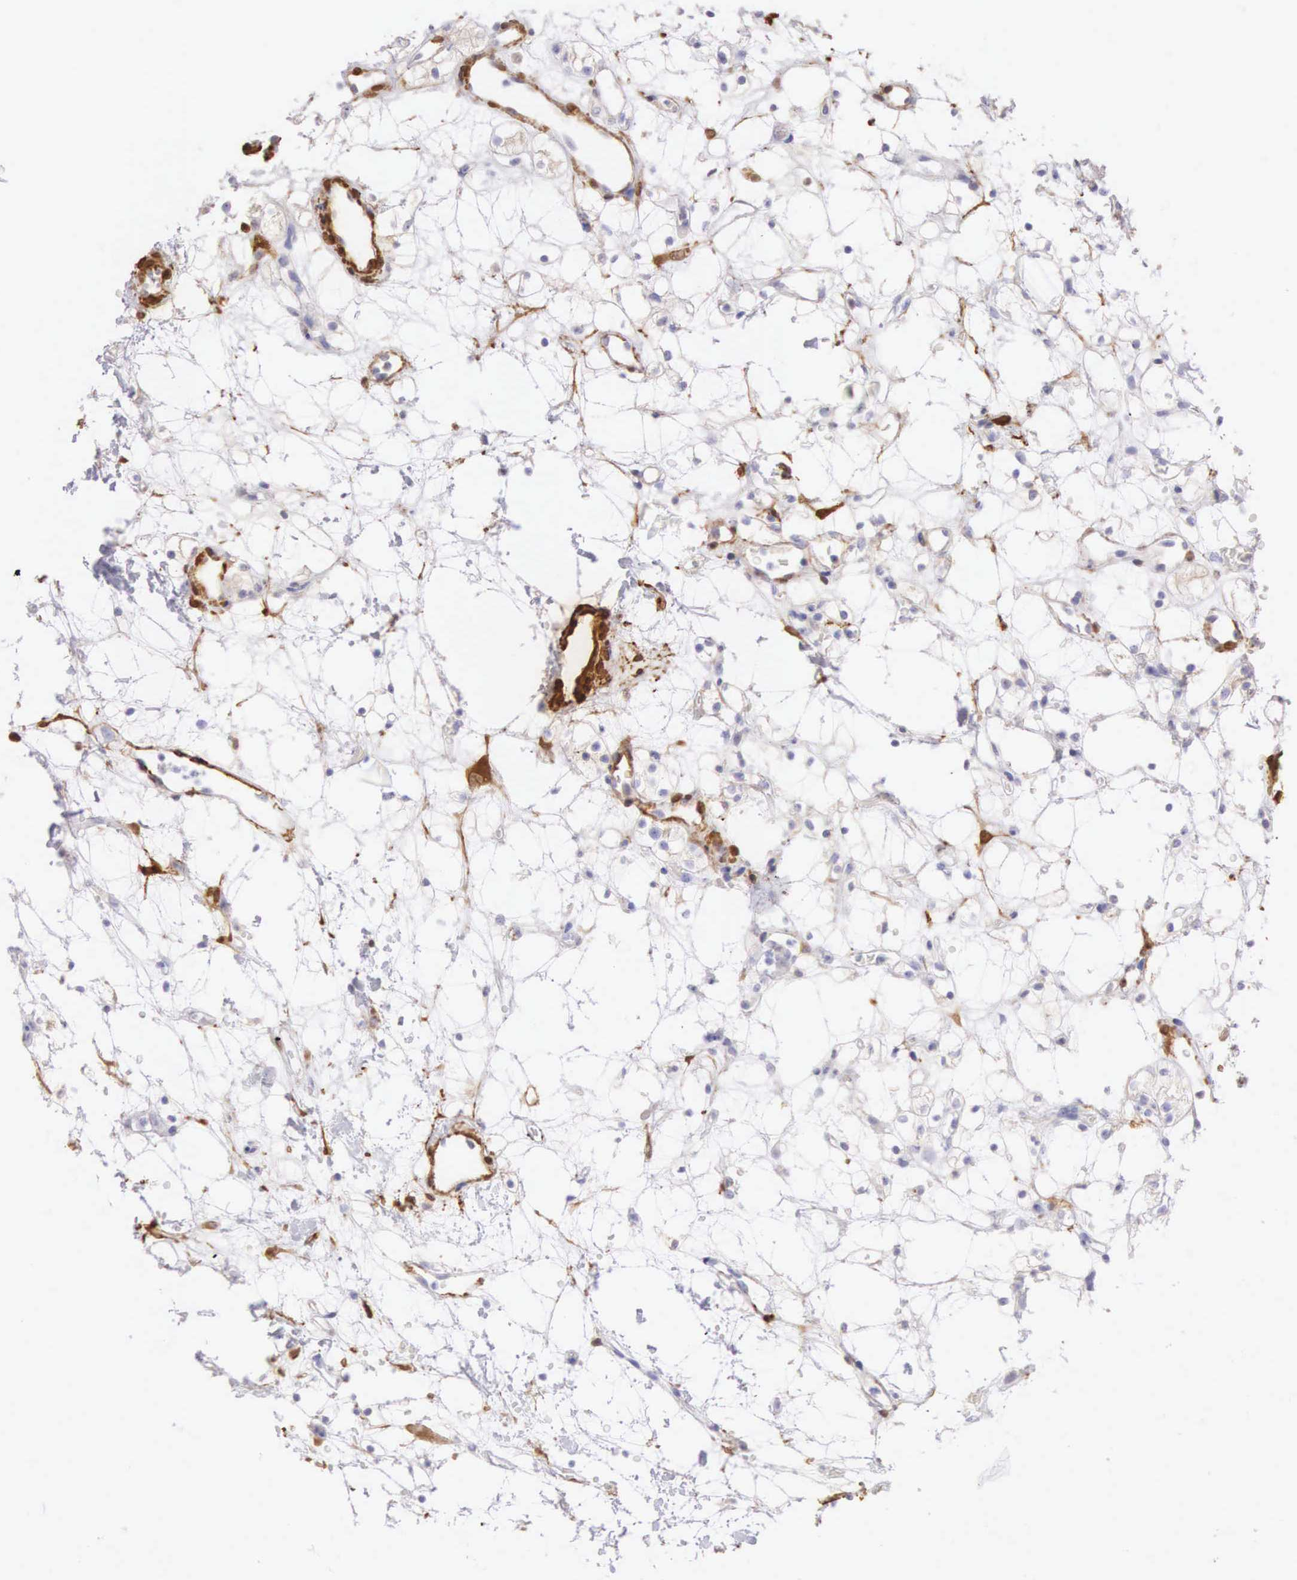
{"staining": {"intensity": "negative", "quantity": "none", "location": "none"}, "tissue": "renal cancer", "cell_type": "Tumor cells", "image_type": "cancer", "snomed": [{"axis": "morphology", "description": "Adenocarcinoma, NOS"}, {"axis": "topography", "description": "Kidney"}], "caption": "IHC photomicrograph of neoplastic tissue: renal cancer (adenocarcinoma) stained with DAB (3,3'-diaminobenzidine) shows no significant protein positivity in tumor cells.", "gene": "CNN1", "patient": {"sex": "female", "age": 60}}